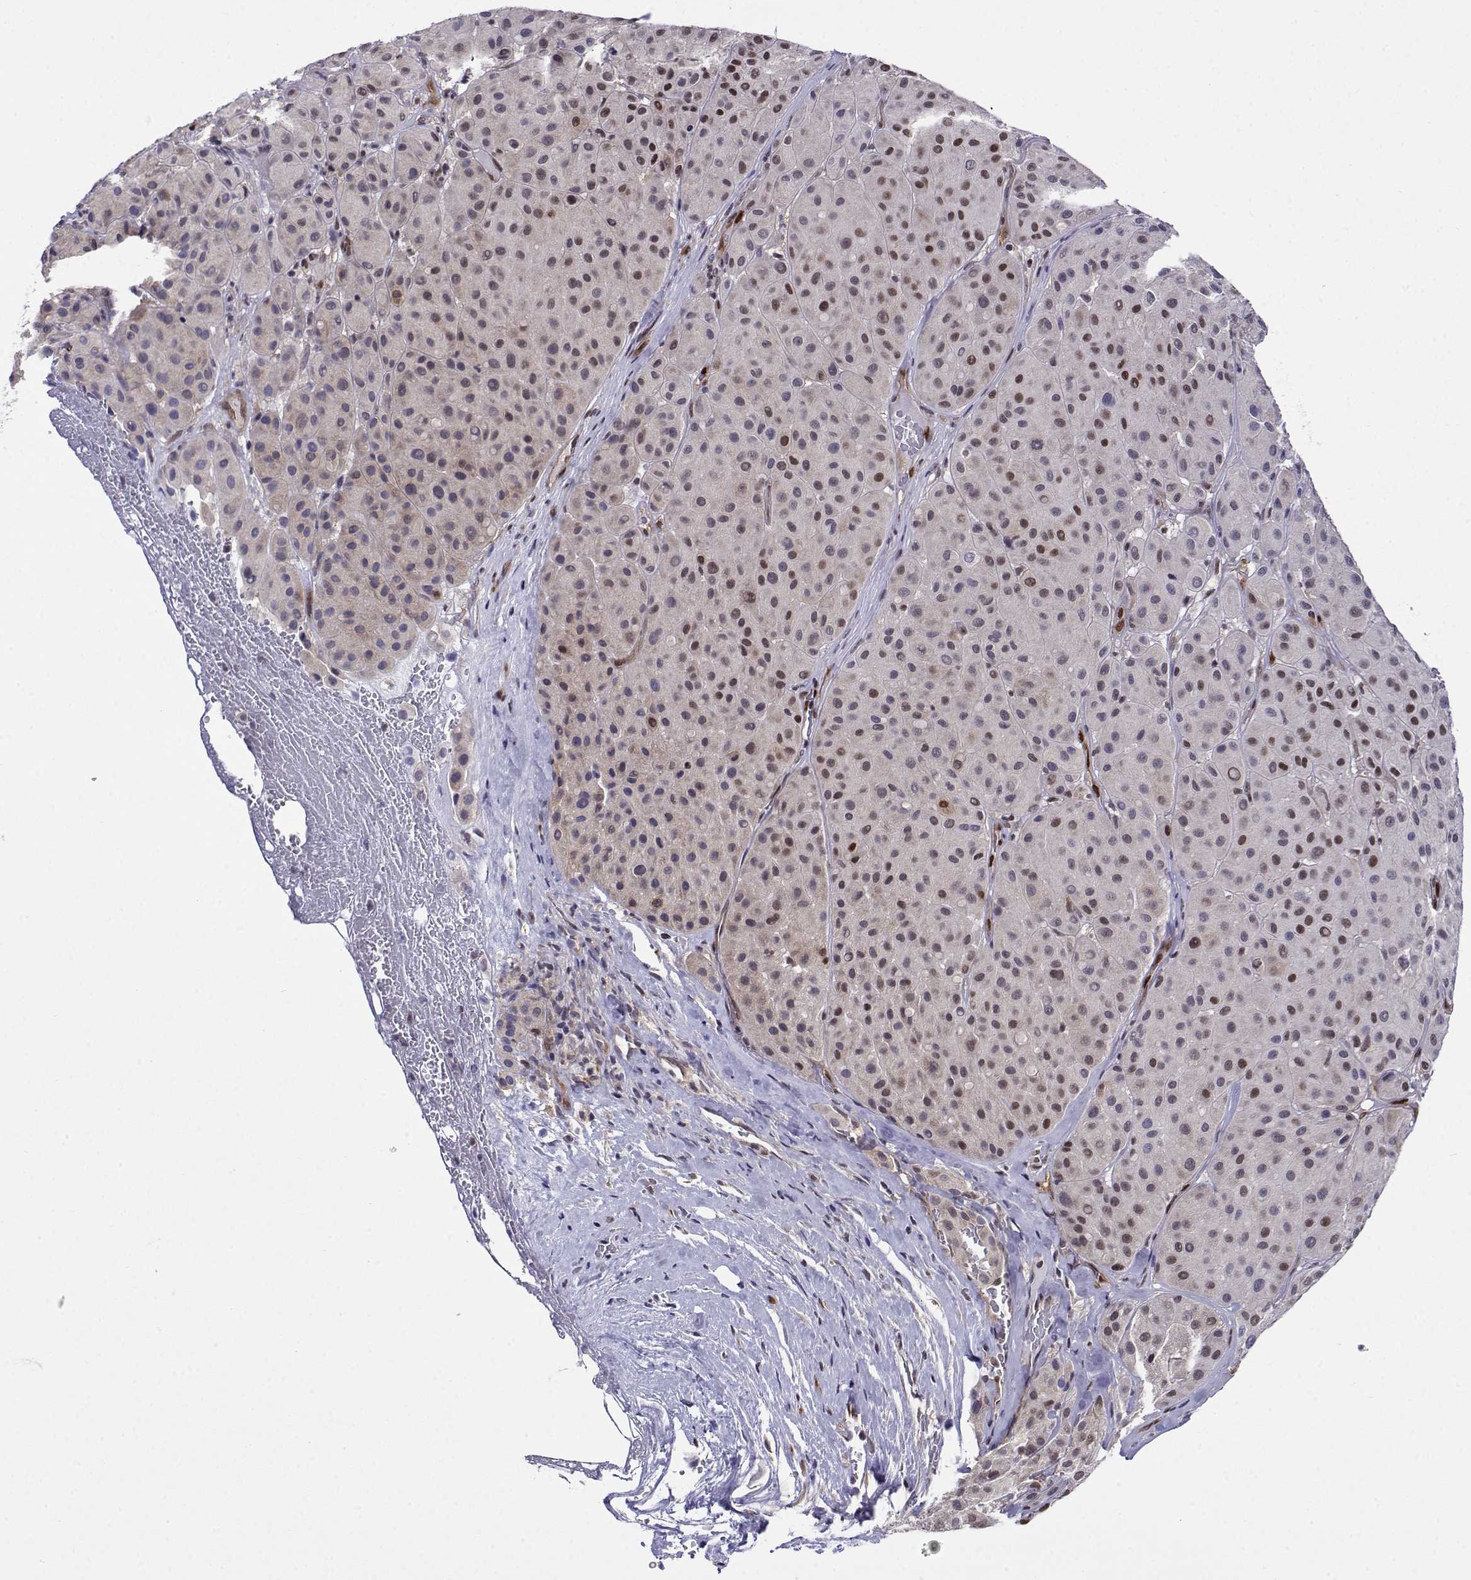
{"staining": {"intensity": "moderate", "quantity": "<25%", "location": "nuclear"}, "tissue": "melanoma", "cell_type": "Tumor cells", "image_type": "cancer", "snomed": [{"axis": "morphology", "description": "Malignant melanoma, Metastatic site"}, {"axis": "topography", "description": "Smooth muscle"}], "caption": "A low amount of moderate nuclear positivity is identified in approximately <25% of tumor cells in melanoma tissue.", "gene": "ERF", "patient": {"sex": "male", "age": 41}}